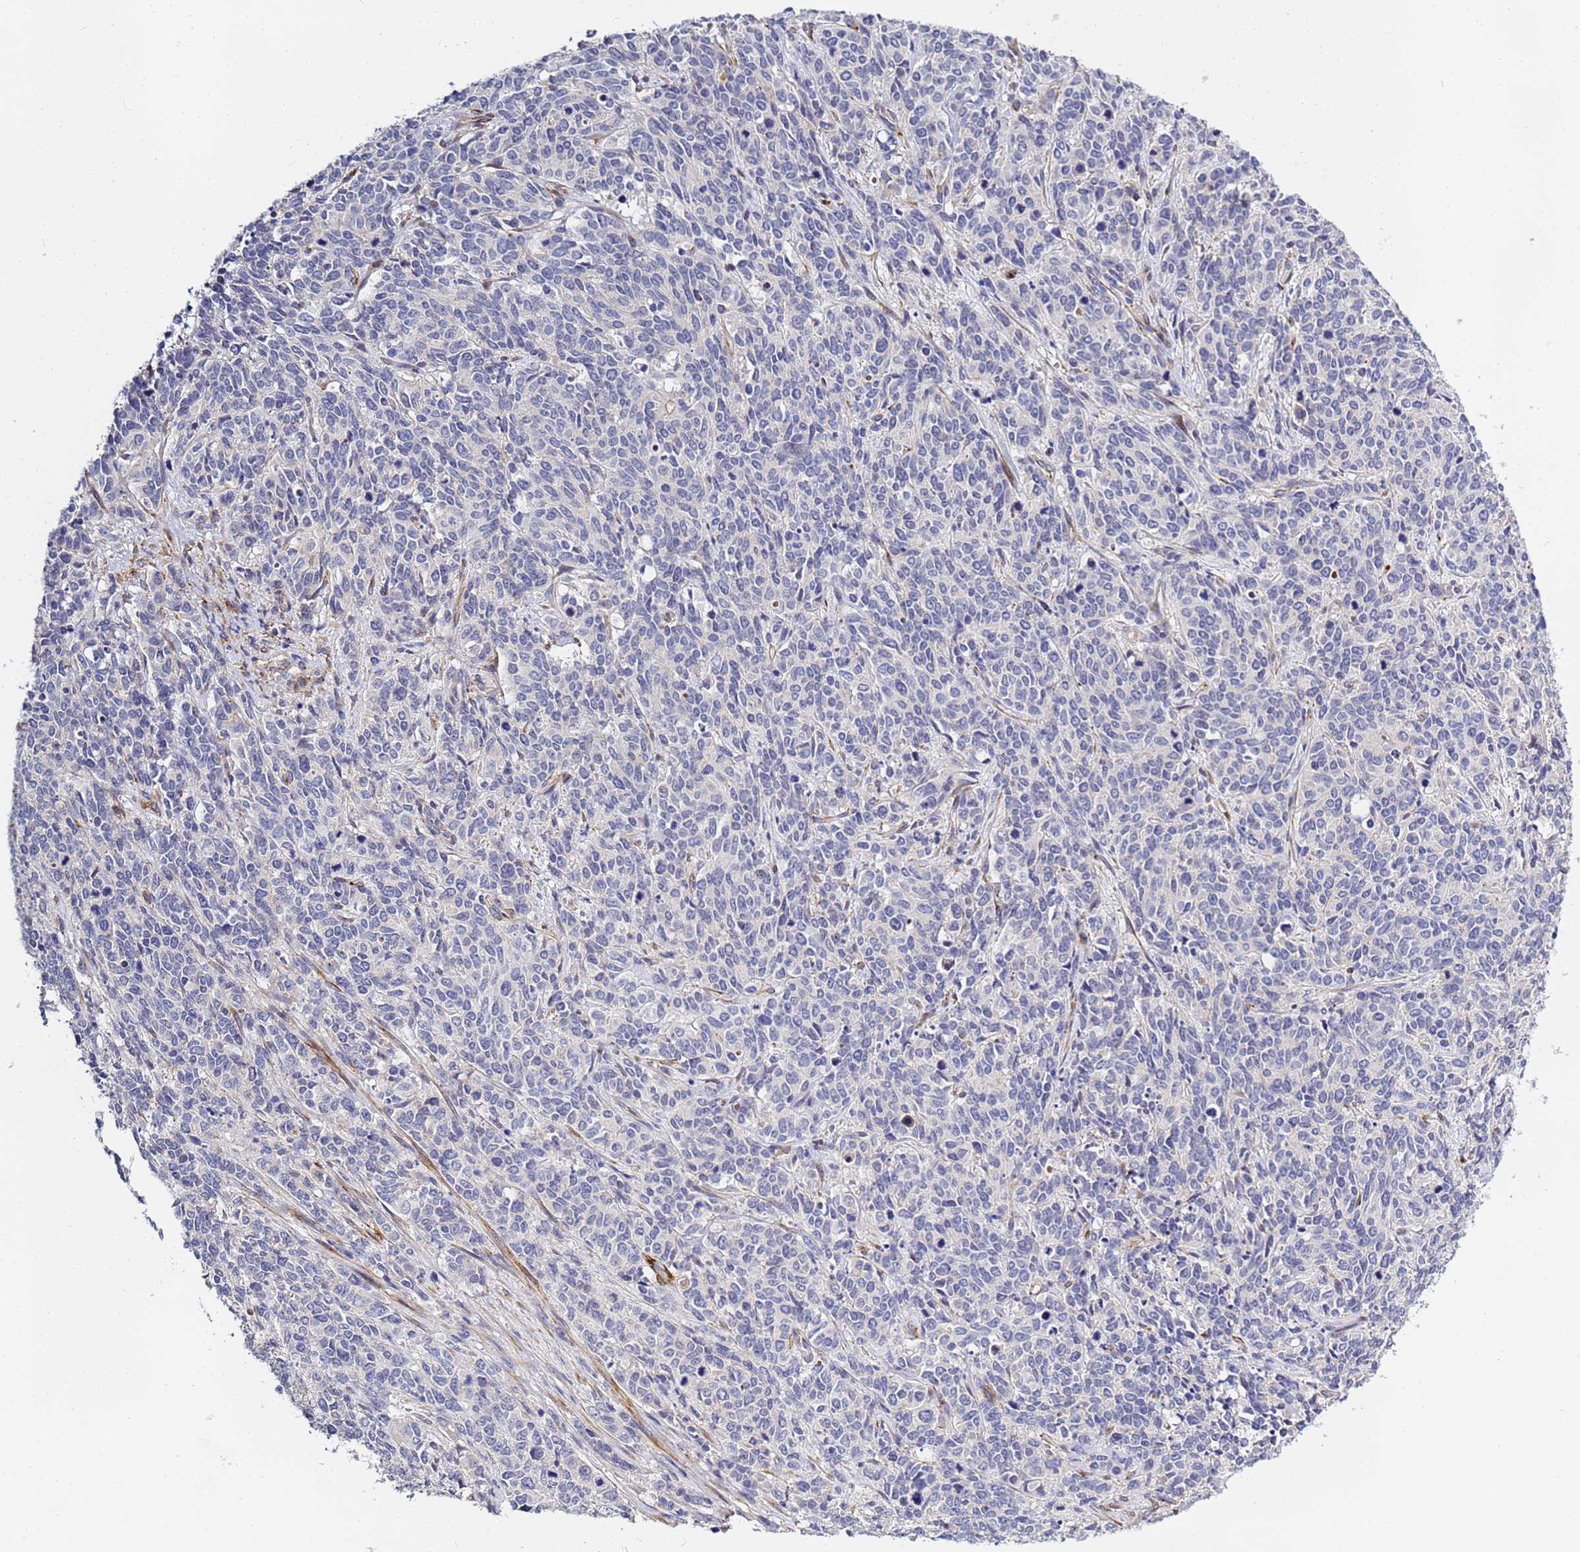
{"staining": {"intensity": "negative", "quantity": "none", "location": "none"}, "tissue": "cervical cancer", "cell_type": "Tumor cells", "image_type": "cancer", "snomed": [{"axis": "morphology", "description": "Squamous cell carcinoma, NOS"}, {"axis": "topography", "description": "Cervix"}], "caption": "Cervical cancer was stained to show a protein in brown. There is no significant positivity in tumor cells.", "gene": "CFH", "patient": {"sex": "female", "age": 60}}